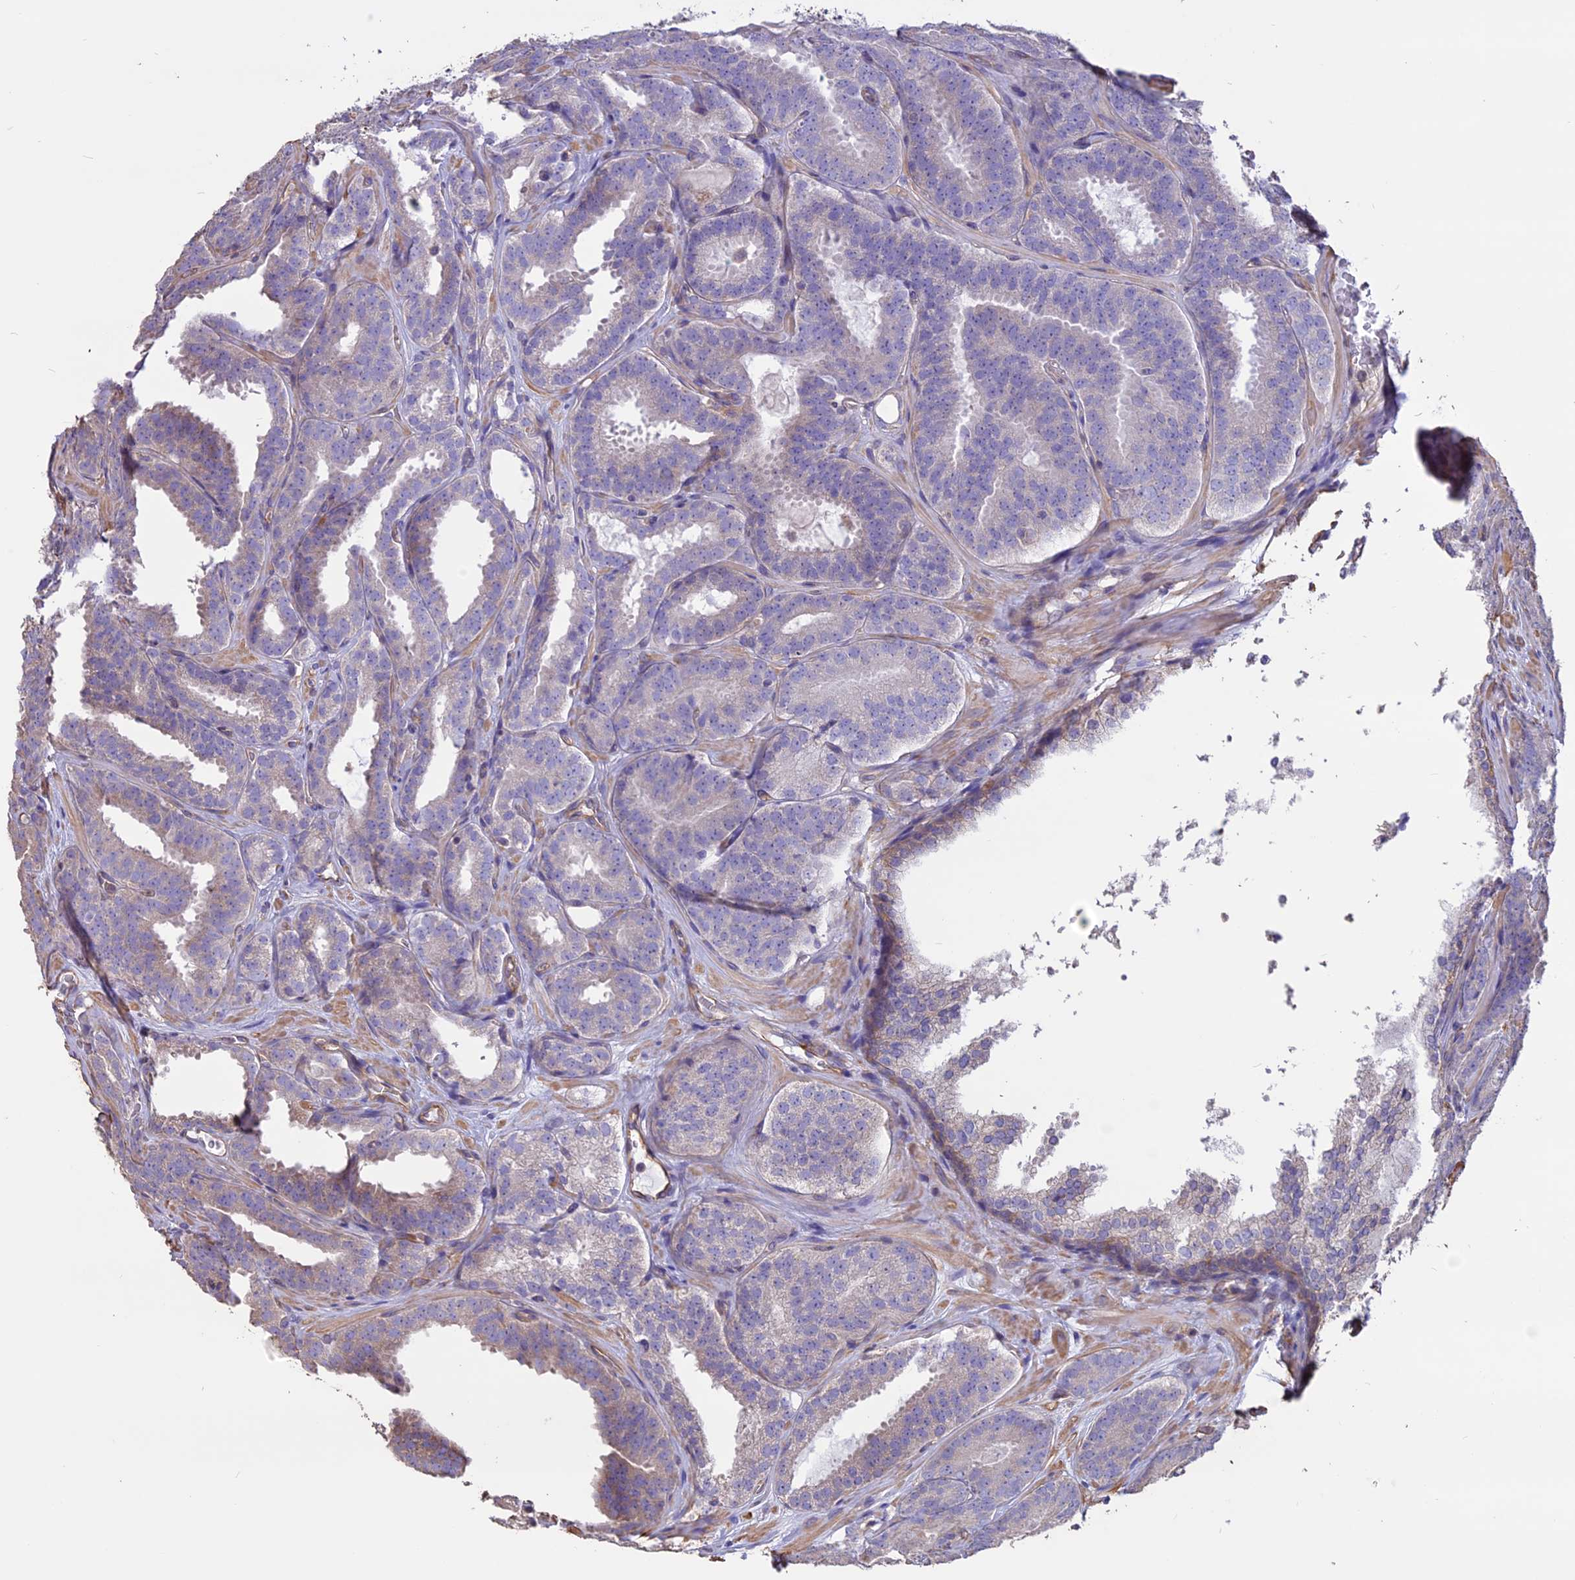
{"staining": {"intensity": "negative", "quantity": "none", "location": "none"}, "tissue": "prostate cancer", "cell_type": "Tumor cells", "image_type": "cancer", "snomed": [{"axis": "morphology", "description": "Adenocarcinoma, High grade"}, {"axis": "topography", "description": "Prostate"}], "caption": "Human high-grade adenocarcinoma (prostate) stained for a protein using IHC demonstrates no staining in tumor cells.", "gene": "CCDC148", "patient": {"sex": "male", "age": 63}}